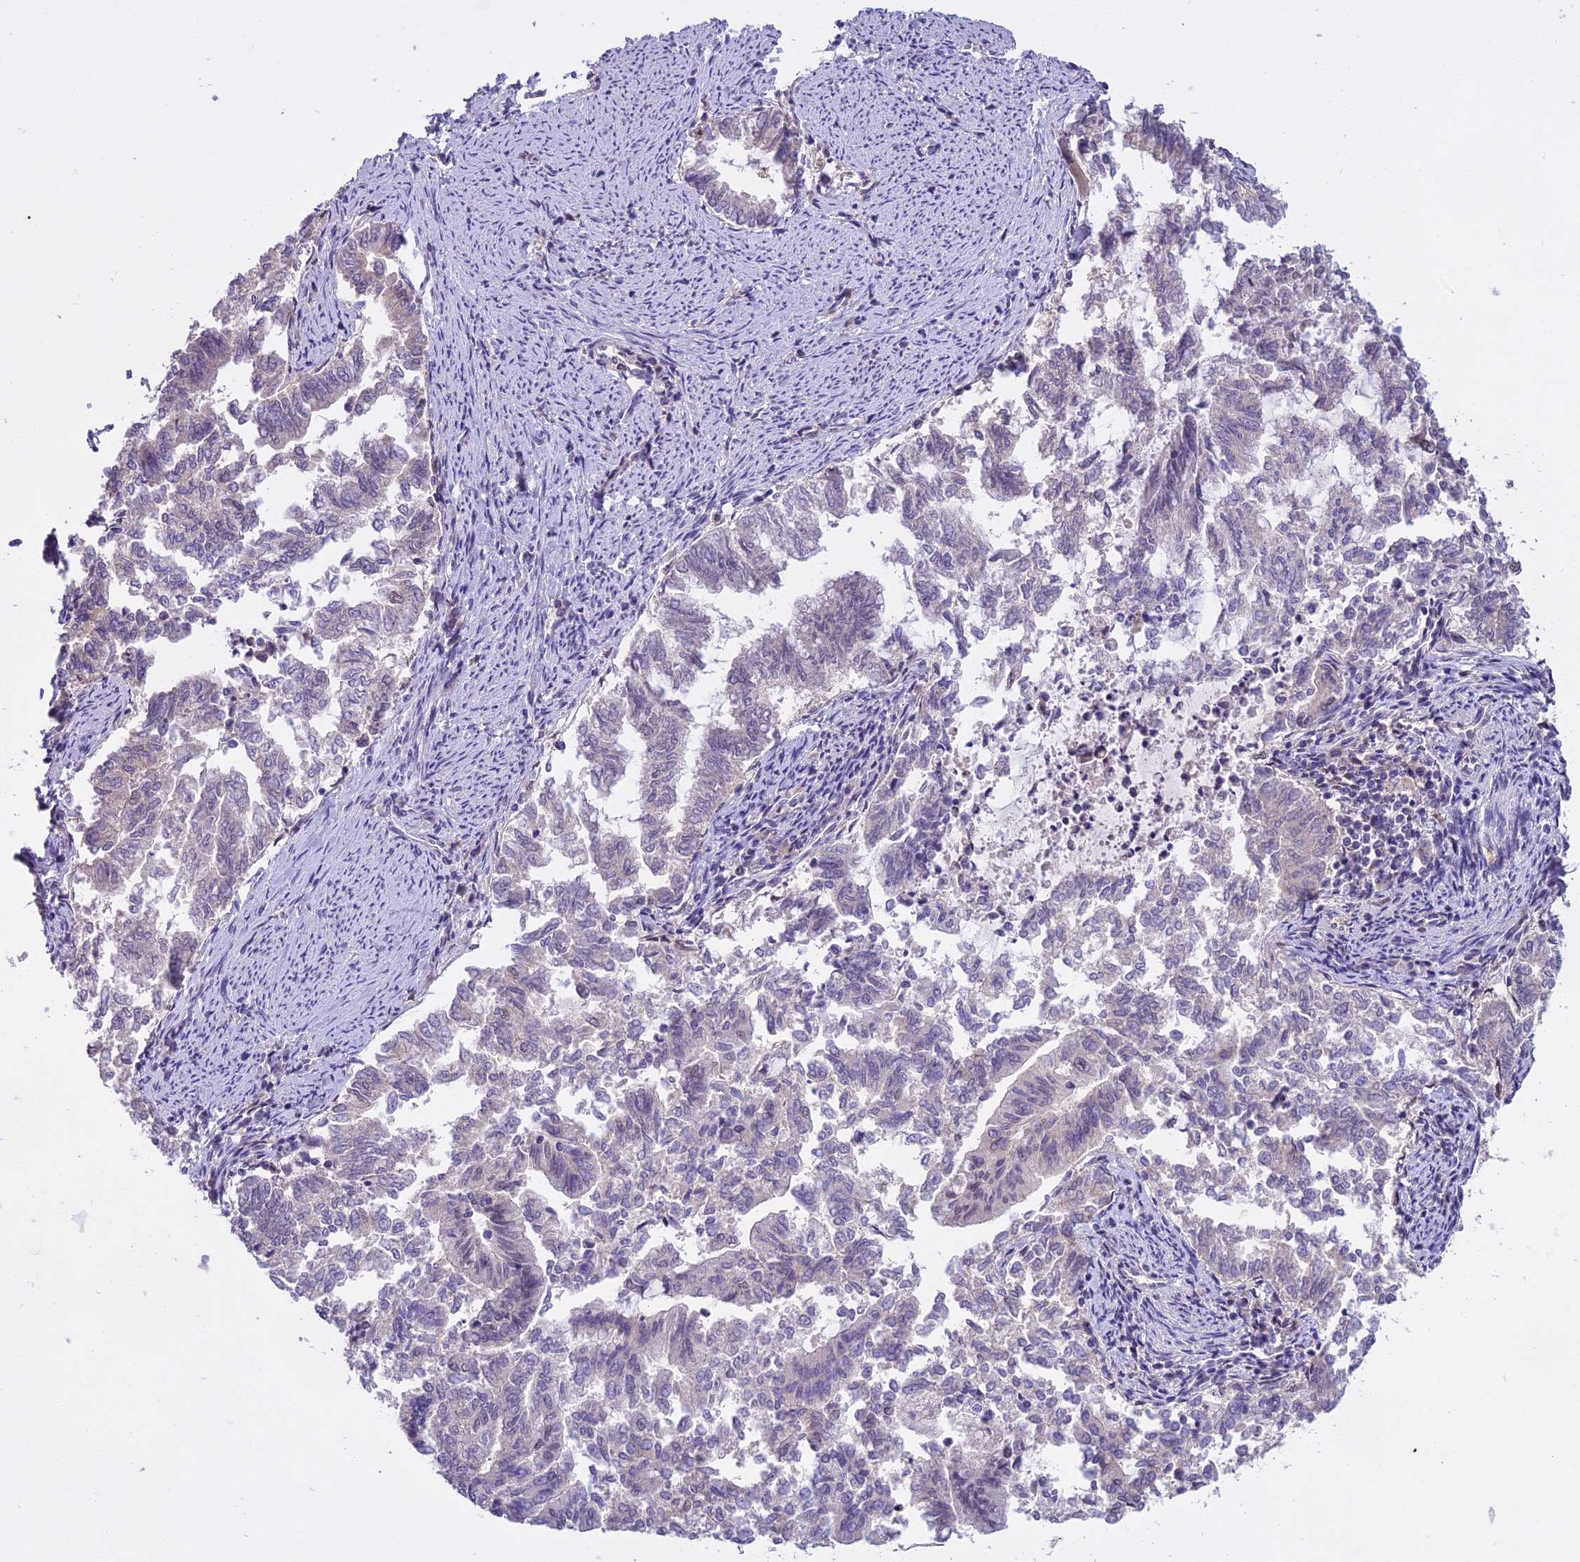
{"staining": {"intensity": "negative", "quantity": "none", "location": "none"}, "tissue": "endometrial cancer", "cell_type": "Tumor cells", "image_type": "cancer", "snomed": [{"axis": "morphology", "description": "Adenocarcinoma, NOS"}, {"axis": "topography", "description": "Endometrium"}], "caption": "Photomicrograph shows no significant protein expression in tumor cells of endometrial cancer.", "gene": "MAT2A", "patient": {"sex": "female", "age": 79}}